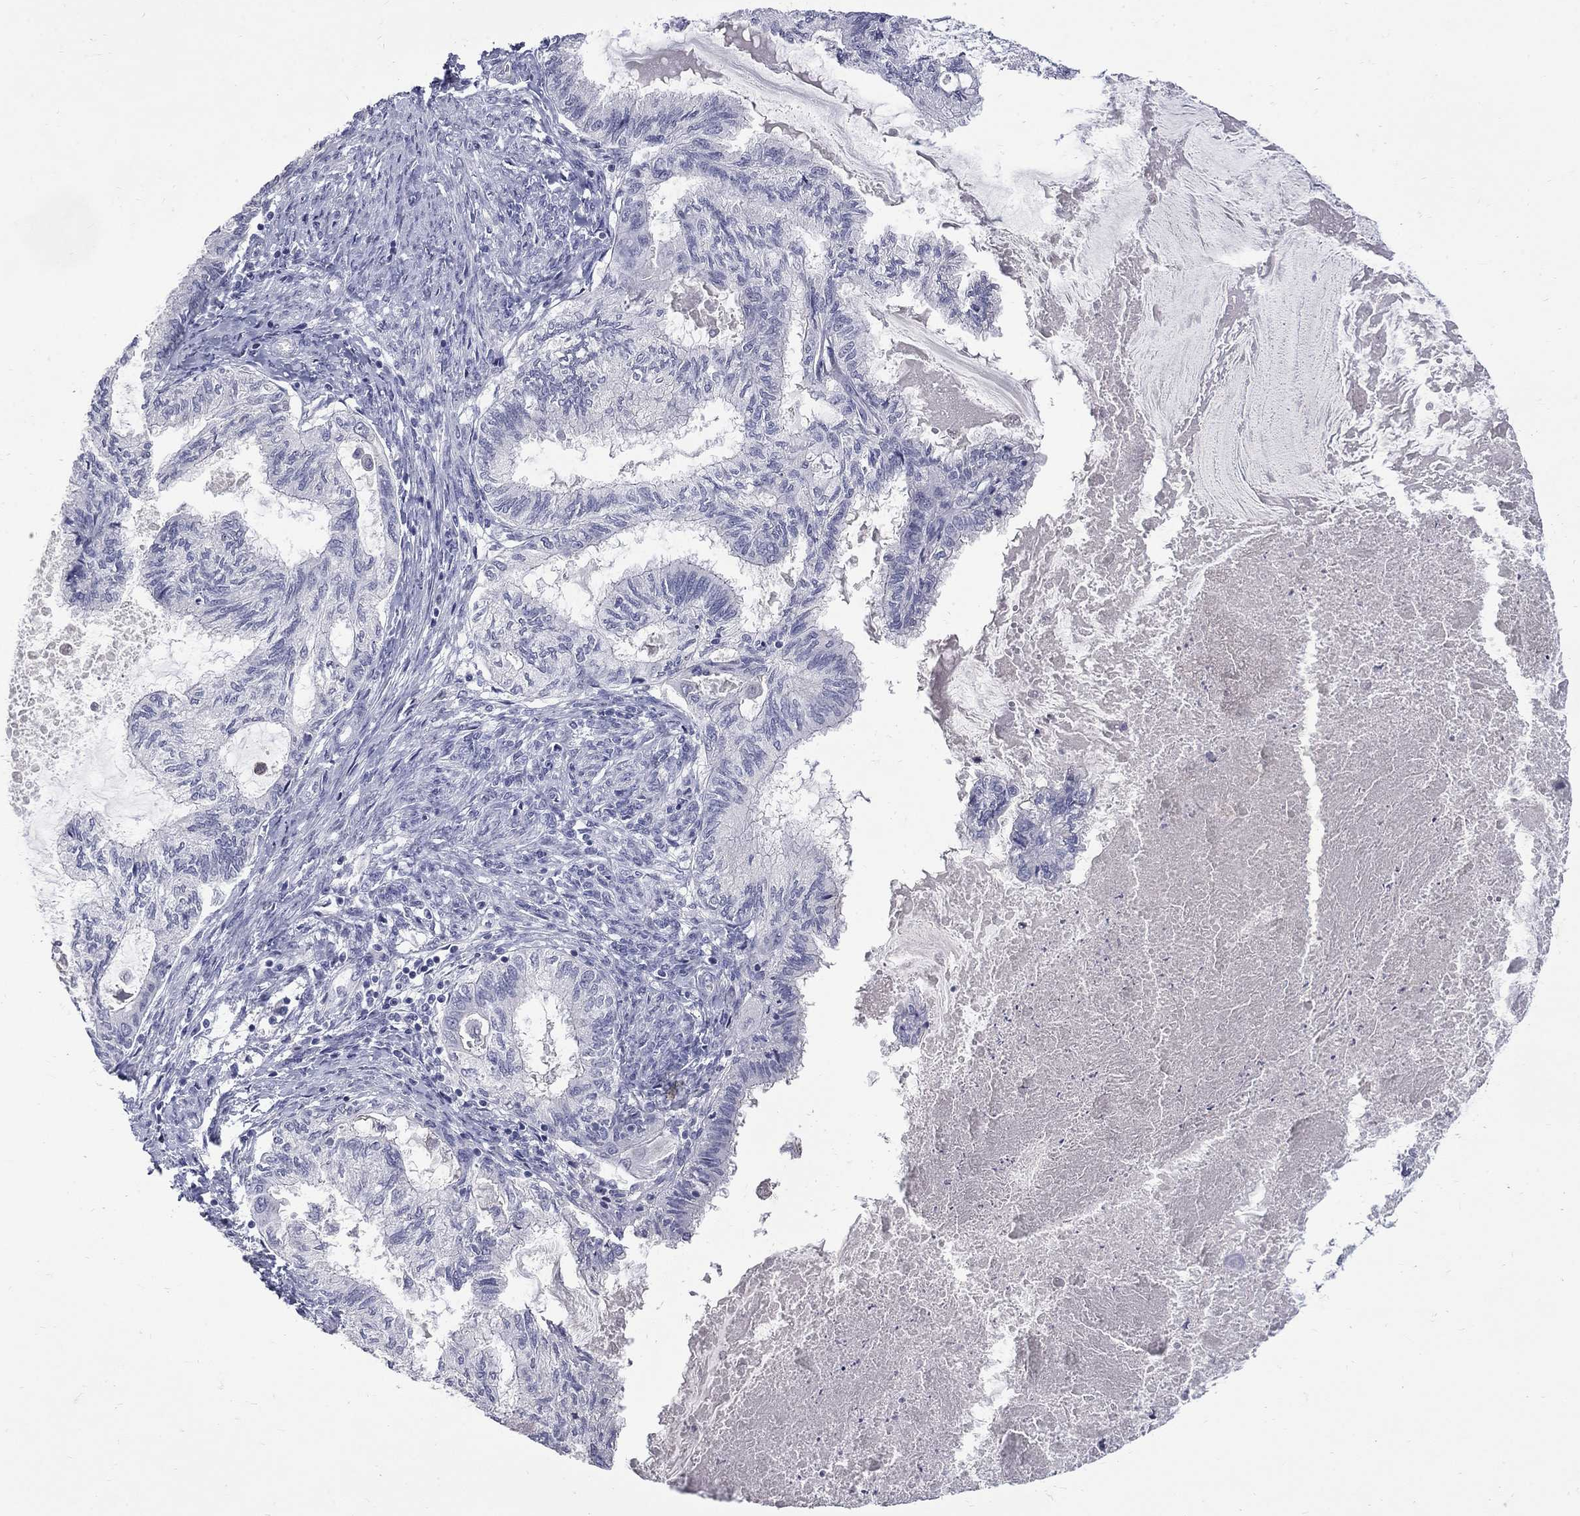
{"staining": {"intensity": "negative", "quantity": "none", "location": "none"}, "tissue": "endometrial cancer", "cell_type": "Tumor cells", "image_type": "cancer", "snomed": [{"axis": "morphology", "description": "Adenocarcinoma, NOS"}, {"axis": "topography", "description": "Endometrium"}], "caption": "Adenocarcinoma (endometrial) was stained to show a protein in brown. There is no significant positivity in tumor cells.", "gene": "CTNND2", "patient": {"sex": "female", "age": 86}}